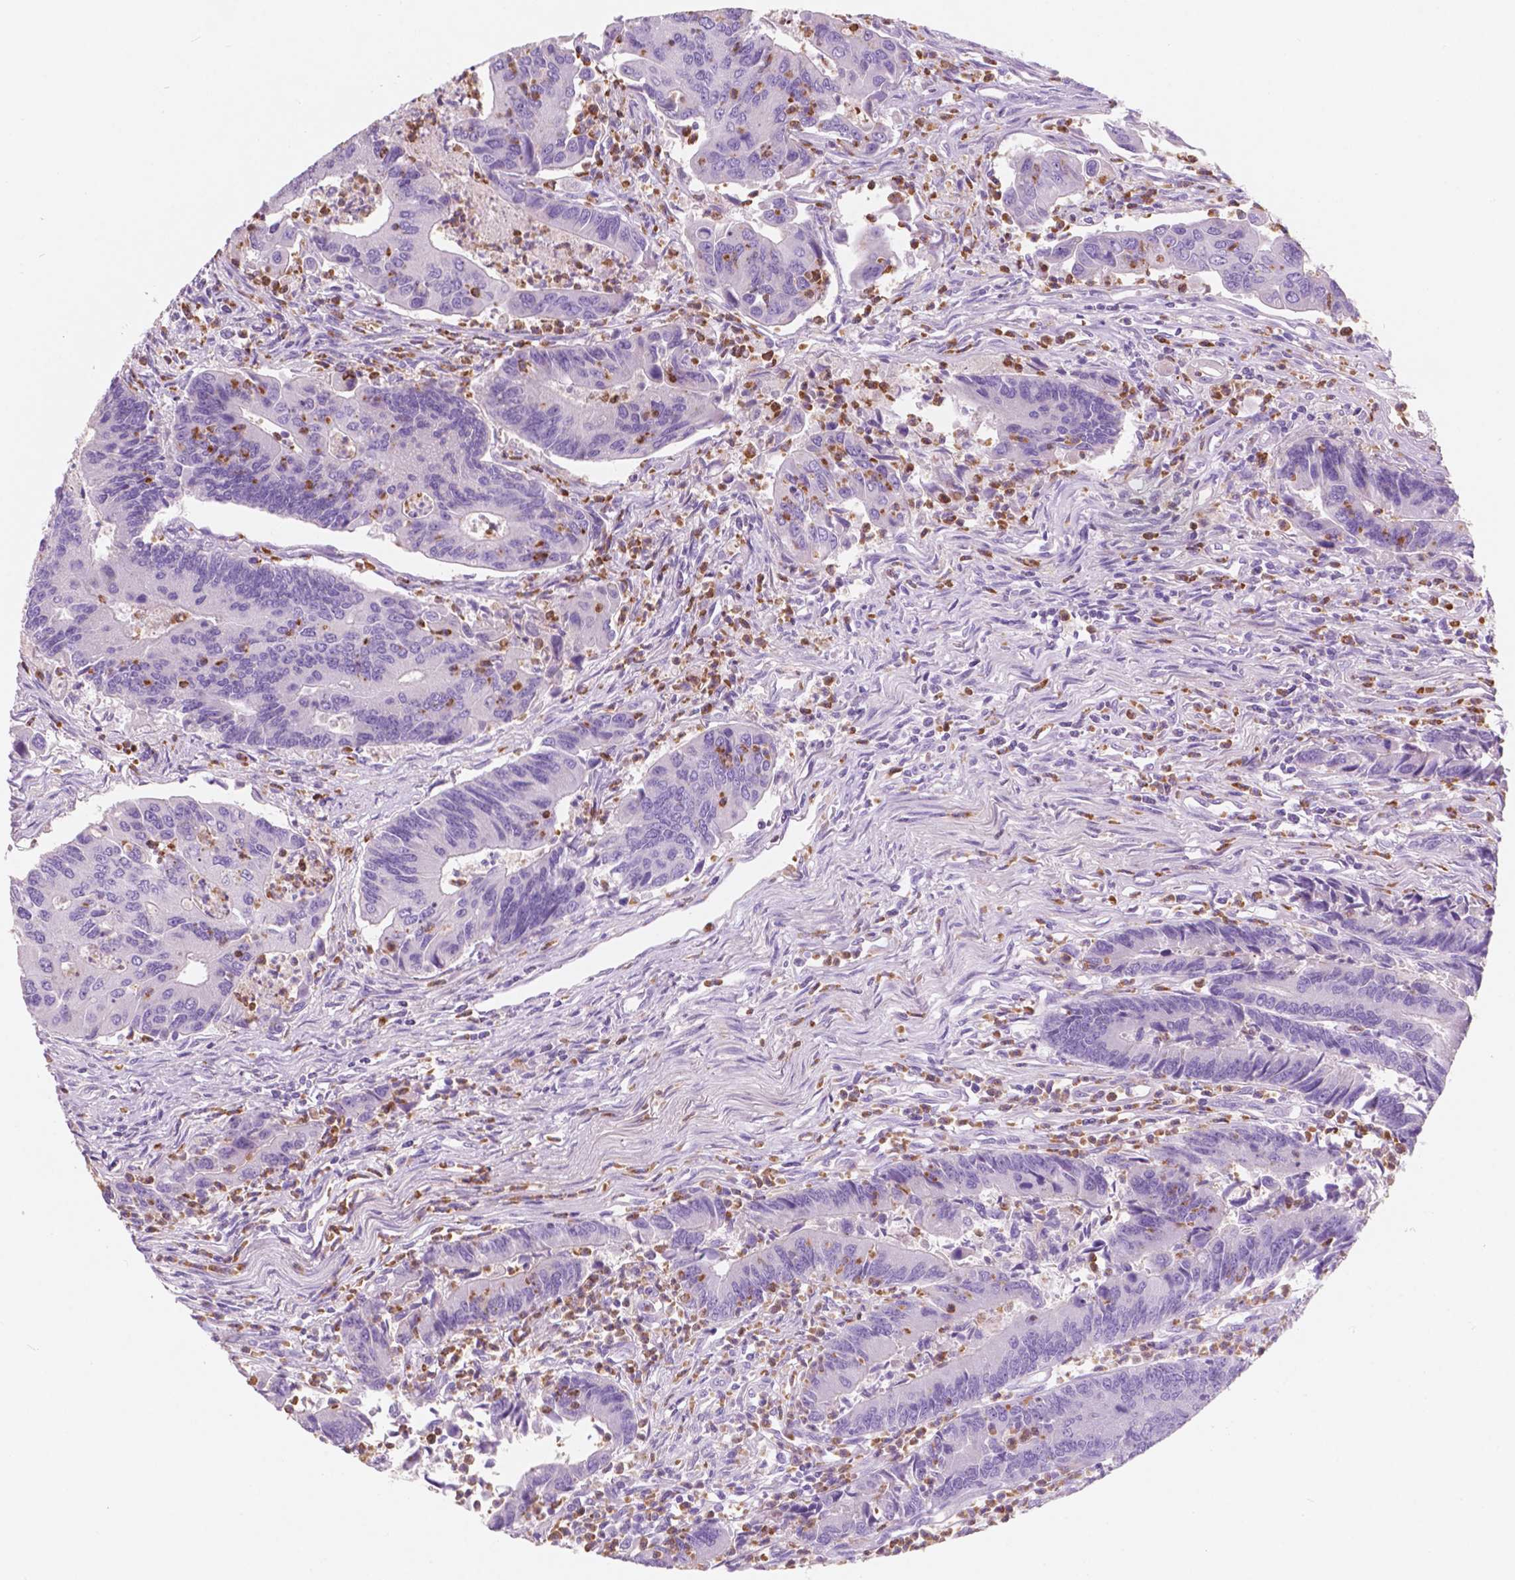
{"staining": {"intensity": "negative", "quantity": "none", "location": "none"}, "tissue": "colorectal cancer", "cell_type": "Tumor cells", "image_type": "cancer", "snomed": [{"axis": "morphology", "description": "Adenocarcinoma, NOS"}, {"axis": "topography", "description": "Colon"}], "caption": "Immunohistochemistry histopathology image of neoplastic tissue: human colorectal cancer (adenocarcinoma) stained with DAB reveals no significant protein positivity in tumor cells.", "gene": "CUZD1", "patient": {"sex": "female", "age": 67}}